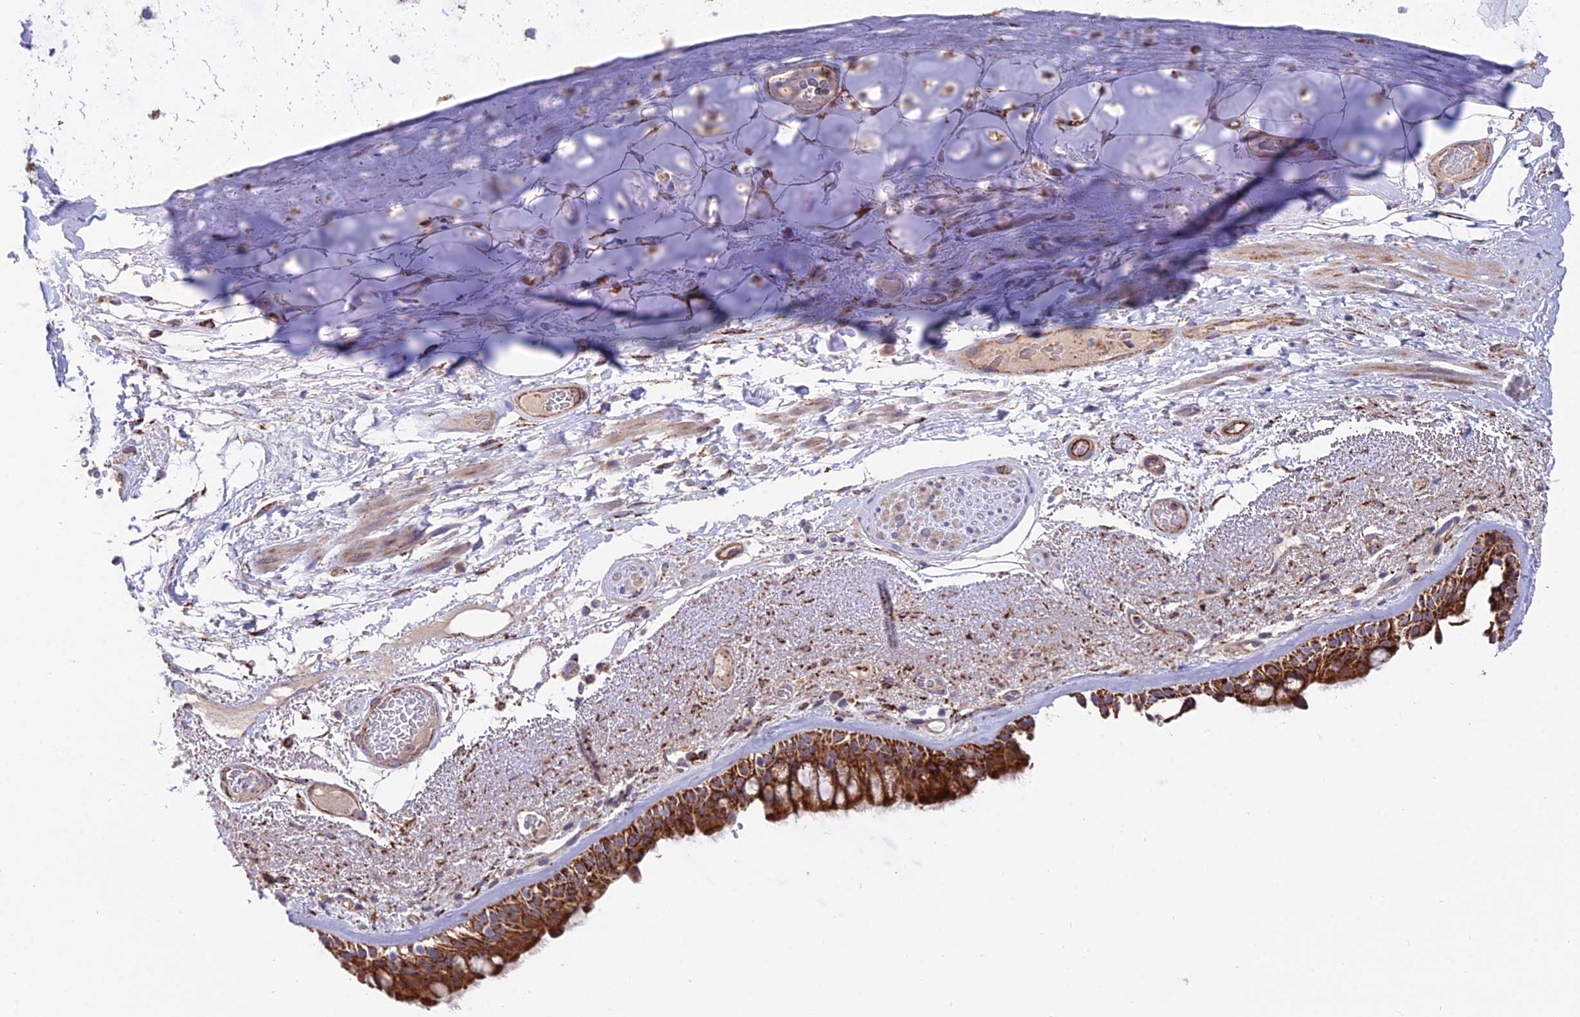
{"staining": {"intensity": "strong", "quantity": ">75%", "location": "cytoplasmic/membranous"}, "tissue": "bronchus", "cell_type": "Respiratory epithelial cells", "image_type": "normal", "snomed": [{"axis": "morphology", "description": "Normal tissue, NOS"}, {"axis": "morphology", "description": "Squamous cell carcinoma, NOS"}, {"axis": "topography", "description": "Lymph node"}, {"axis": "topography", "description": "Bronchus"}, {"axis": "topography", "description": "Lung"}], "caption": "Immunohistochemistry micrograph of unremarkable bronchus: human bronchus stained using immunohistochemistry shows high levels of strong protein expression localized specifically in the cytoplasmic/membranous of respiratory epithelial cells, appearing as a cytoplasmic/membranous brown color.", "gene": "TIGD6", "patient": {"sex": "male", "age": 66}}